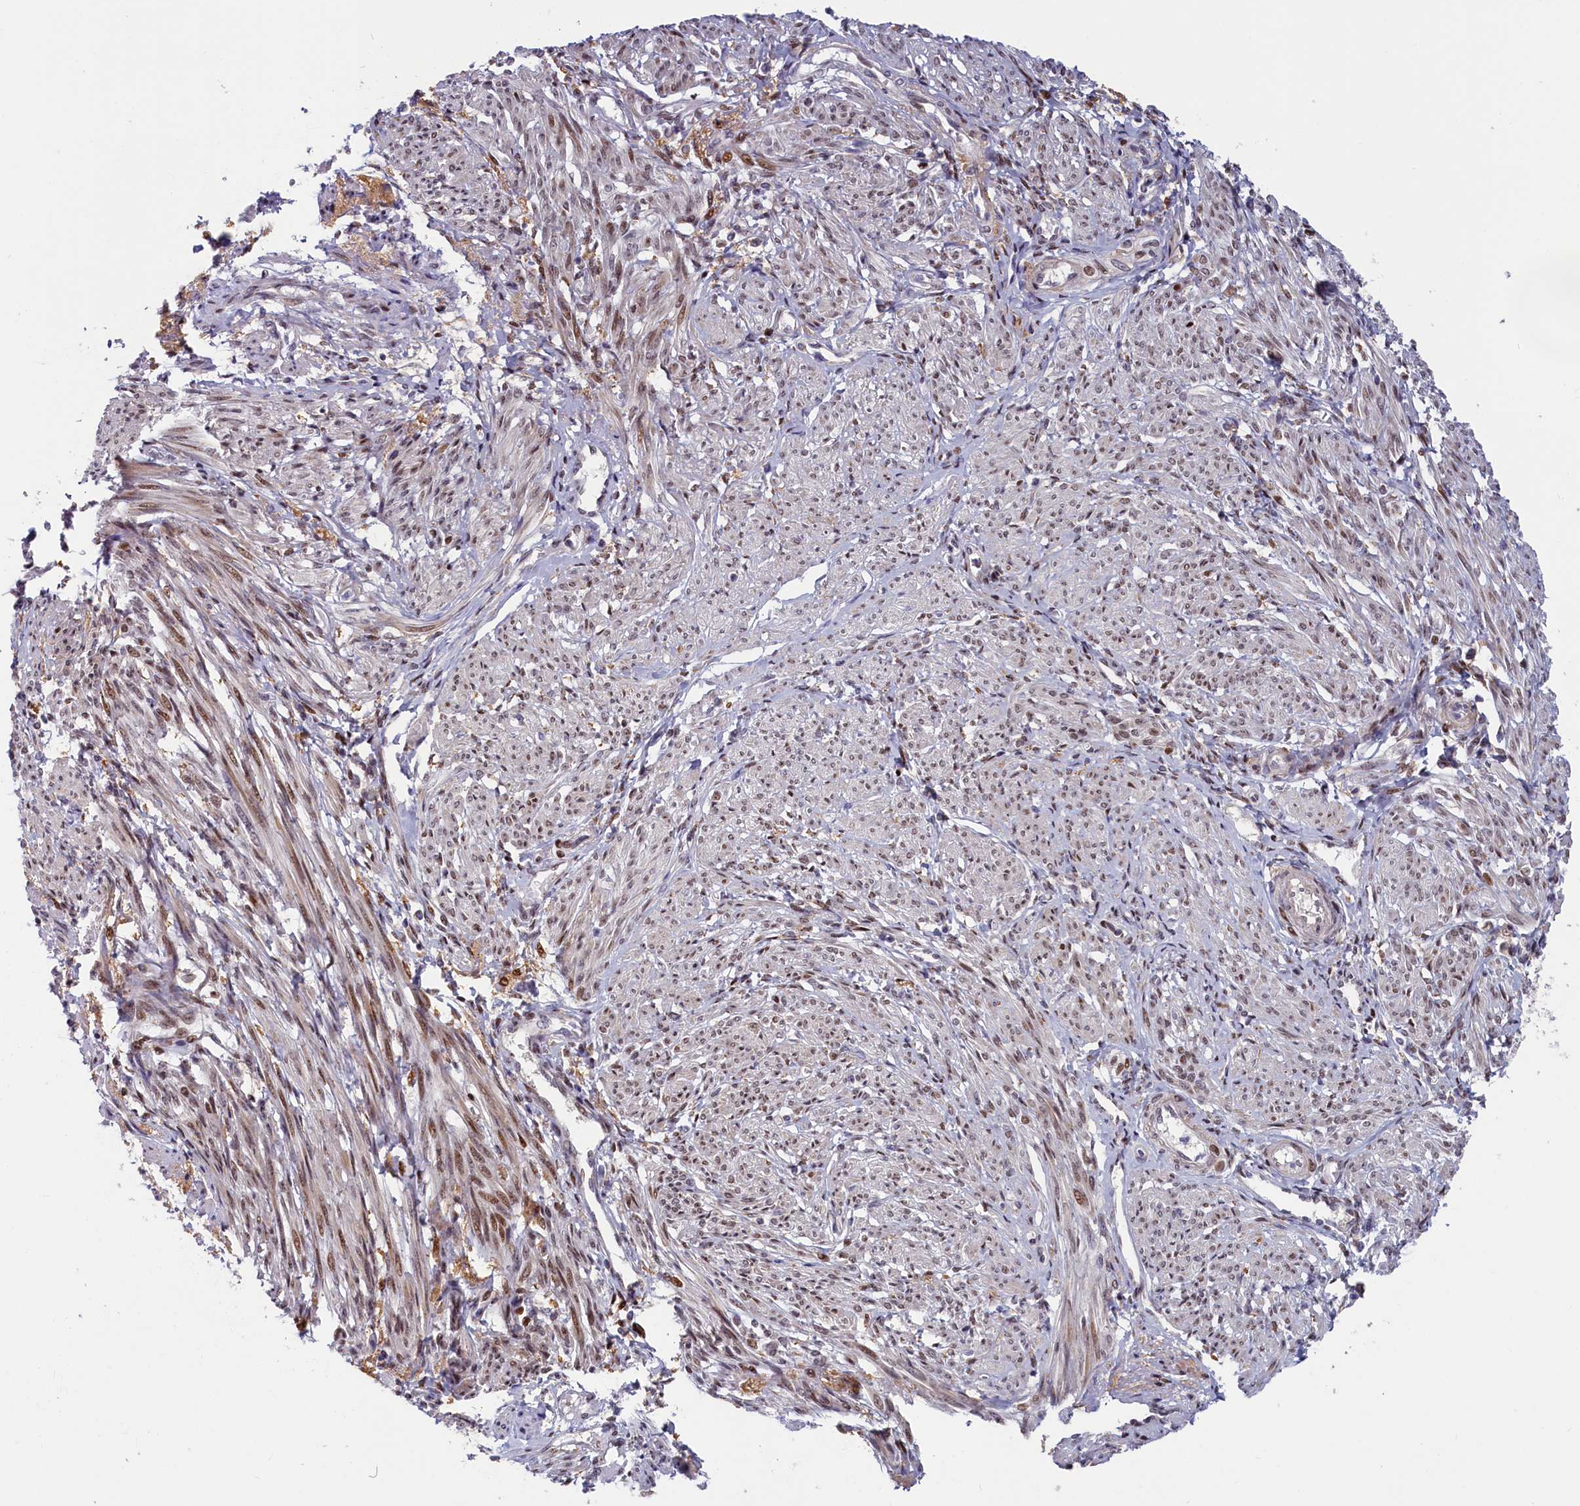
{"staining": {"intensity": "weak", "quantity": ">75%", "location": "cytoplasmic/membranous,nuclear"}, "tissue": "smooth muscle", "cell_type": "Smooth muscle cells", "image_type": "normal", "snomed": [{"axis": "morphology", "description": "Normal tissue, NOS"}, {"axis": "topography", "description": "Smooth muscle"}], "caption": "Unremarkable smooth muscle shows weak cytoplasmic/membranous,nuclear staining in about >75% of smooth muscle cells, visualized by immunohistochemistry.", "gene": "CHST12", "patient": {"sex": "female", "age": 39}}